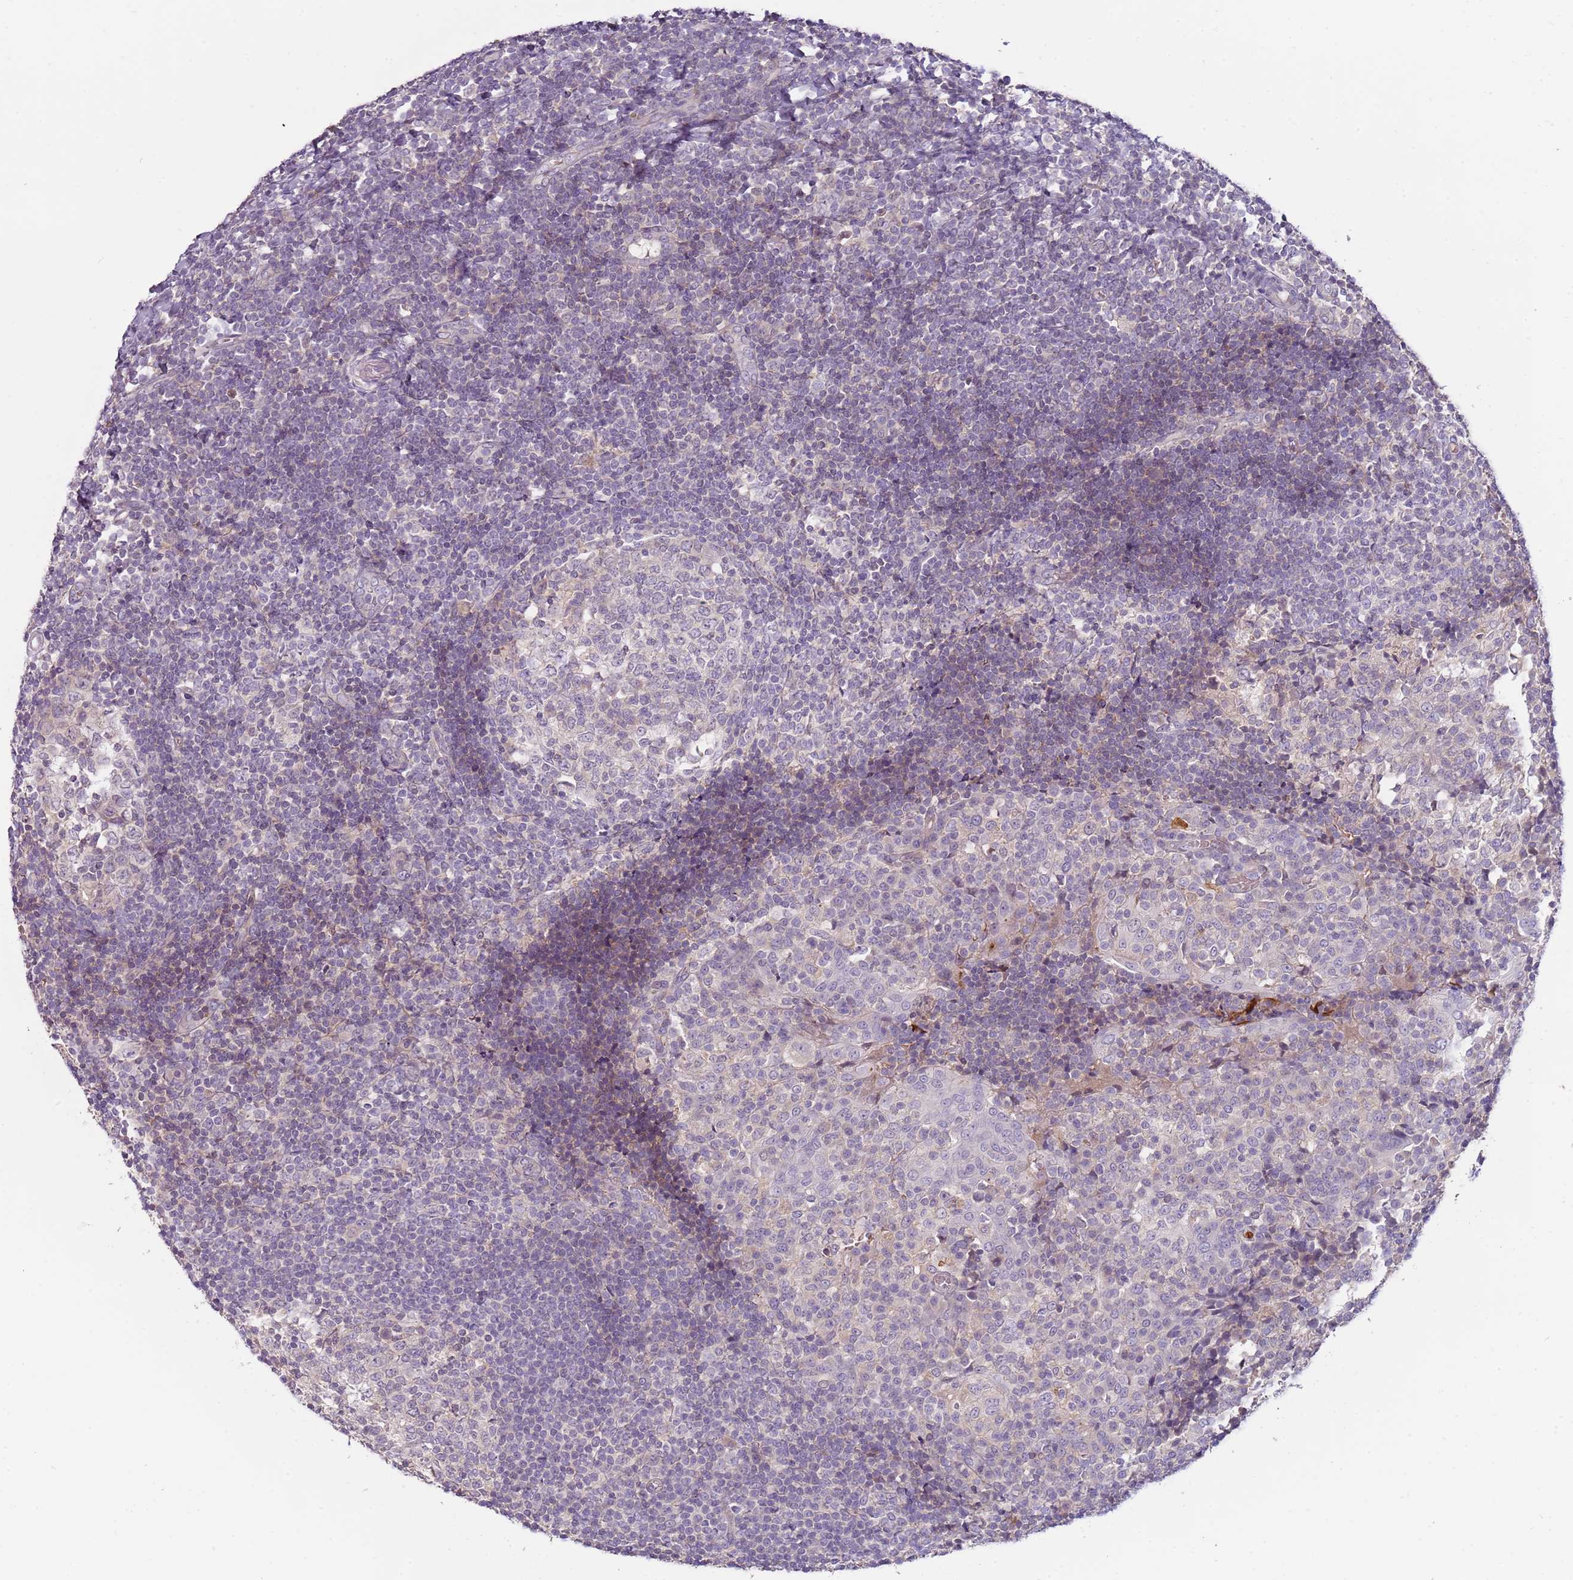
{"staining": {"intensity": "negative", "quantity": "none", "location": "none"}, "tissue": "tonsil", "cell_type": "Germinal center cells", "image_type": "normal", "snomed": [{"axis": "morphology", "description": "Normal tissue, NOS"}, {"axis": "topography", "description": "Tonsil"}], "caption": "Germinal center cells are negative for brown protein staining in benign tonsil. (Stains: DAB (3,3'-diaminobenzidine) immunohistochemistry with hematoxylin counter stain, Microscopy: brightfield microscopy at high magnification).", "gene": "ARHGAP5", "patient": {"sex": "female", "age": 19}}